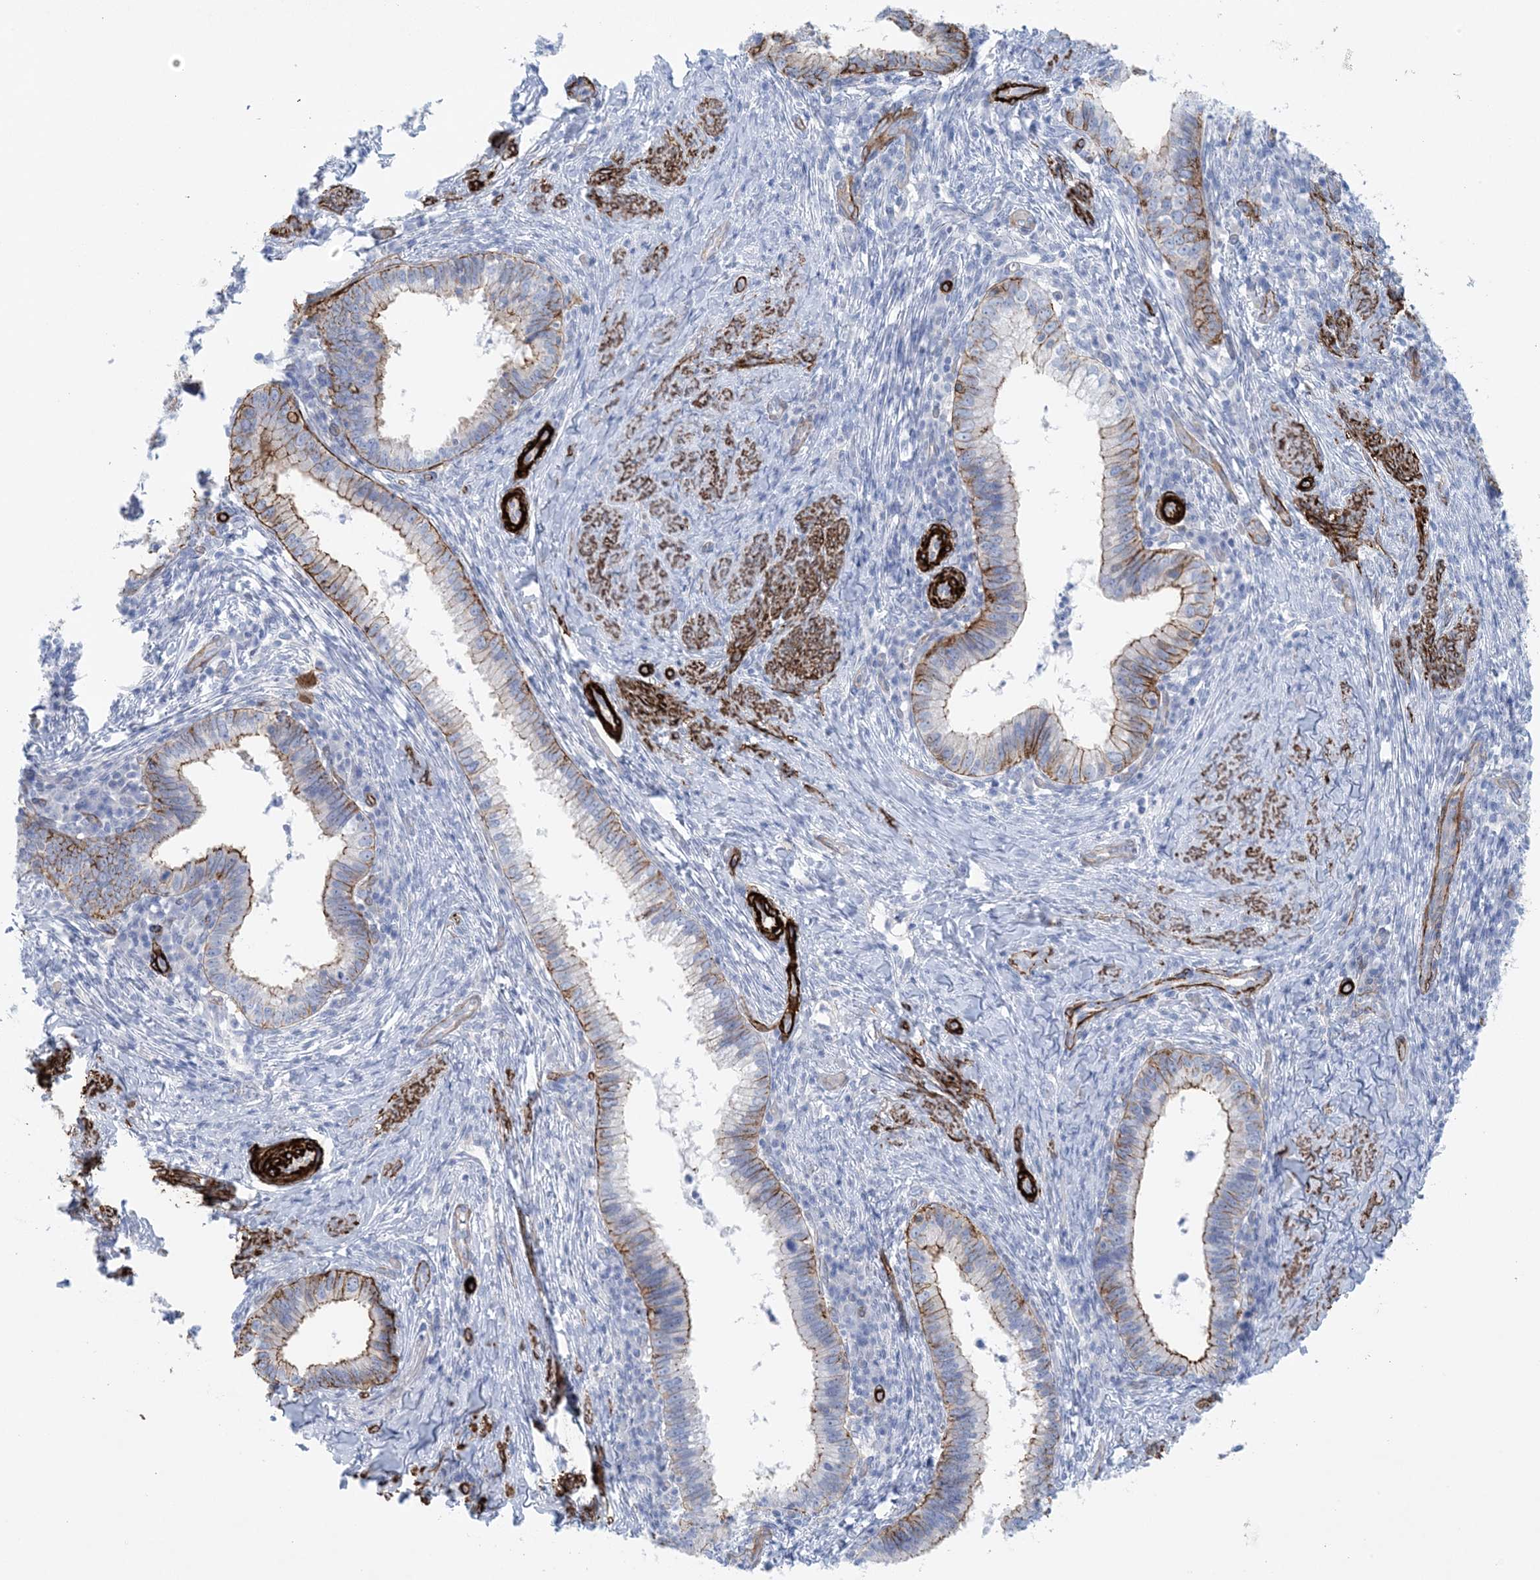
{"staining": {"intensity": "moderate", "quantity": "25%-75%", "location": "cytoplasmic/membranous"}, "tissue": "cervical cancer", "cell_type": "Tumor cells", "image_type": "cancer", "snomed": [{"axis": "morphology", "description": "Adenocarcinoma, NOS"}, {"axis": "topography", "description": "Cervix"}], "caption": "High-magnification brightfield microscopy of adenocarcinoma (cervical) stained with DAB (brown) and counterstained with hematoxylin (blue). tumor cells exhibit moderate cytoplasmic/membranous staining is identified in about25%-75% of cells. (DAB IHC with brightfield microscopy, high magnification).", "gene": "SHANK1", "patient": {"sex": "female", "age": 36}}